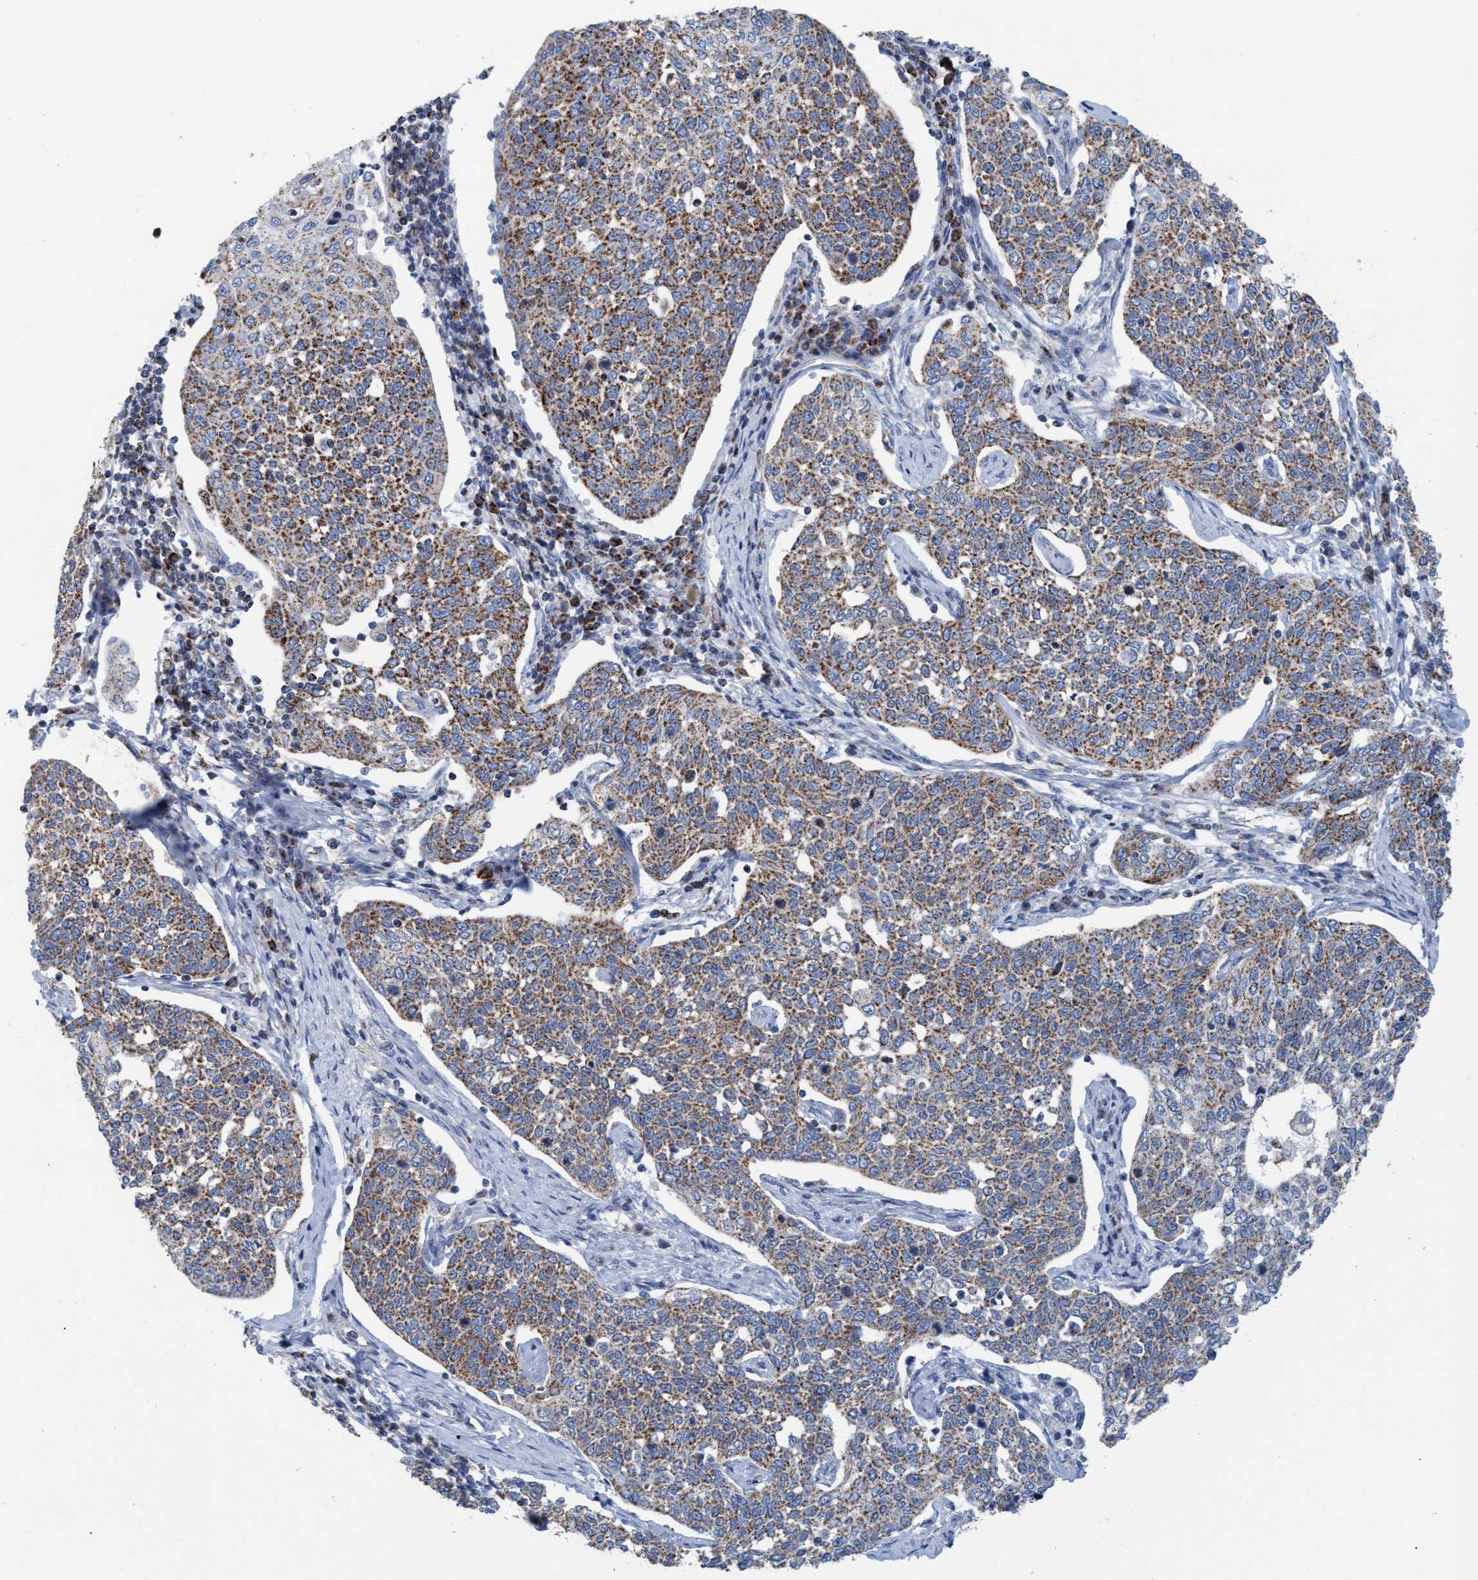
{"staining": {"intensity": "moderate", "quantity": ">75%", "location": "cytoplasmic/membranous"}, "tissue": "cervical cancer", "cell_type": "Tumor cells", "image_type": "cancer", "snomed": [{"axis": "morphology", "description": "Squamous cell carcinoma, NOS"}, {"axis": "topography", "description": "Cervix"}], "caption": "High-power microscopy captured an IHC image of squamous cell carcinoma (cervical), revealing moderate cytoplasmic/membranous staining in about >75% of tumor cells.", "gene": "GGA3", "patient": {"sex": "female", "age": 34}}